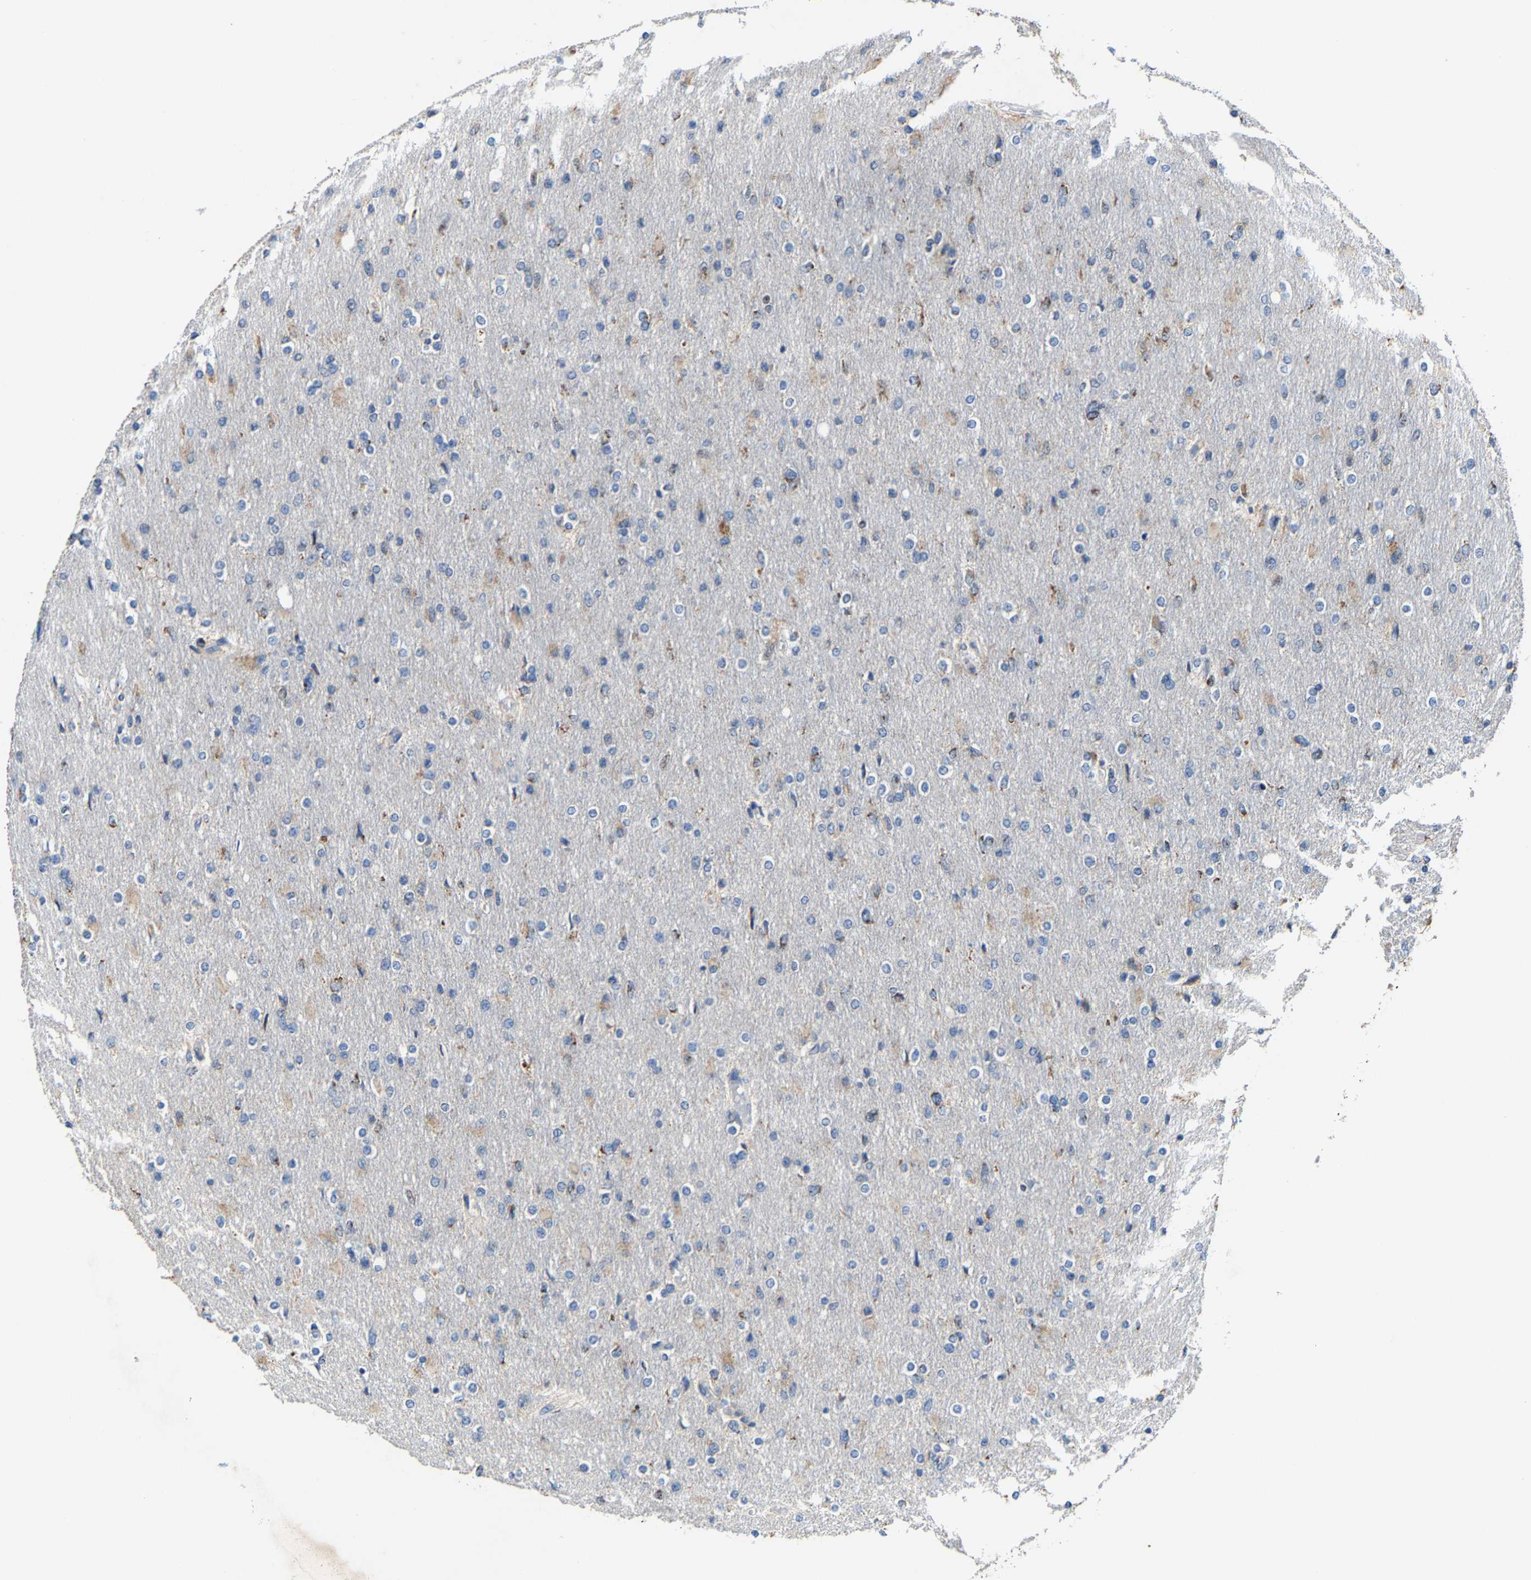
{"staining": {"intensity": "weak", "quantity": "<25%", "location": "cytoplasmic/membranous"}, "tissue": "glioma", "cell_type": "Tumor cells", "image_type": "cancer", "snomed": [{"axis": "morphology", "description": "Glioma, malignant, High grade"}, {"axis": "topography", "description": "Cerebral cortex"}], "caption": "Glioma was stained to show a protein in brown. There is no significant expression in tumor cells.", "gene": "SLC25A25", "patient": {"sex": "female", "age": 36}}